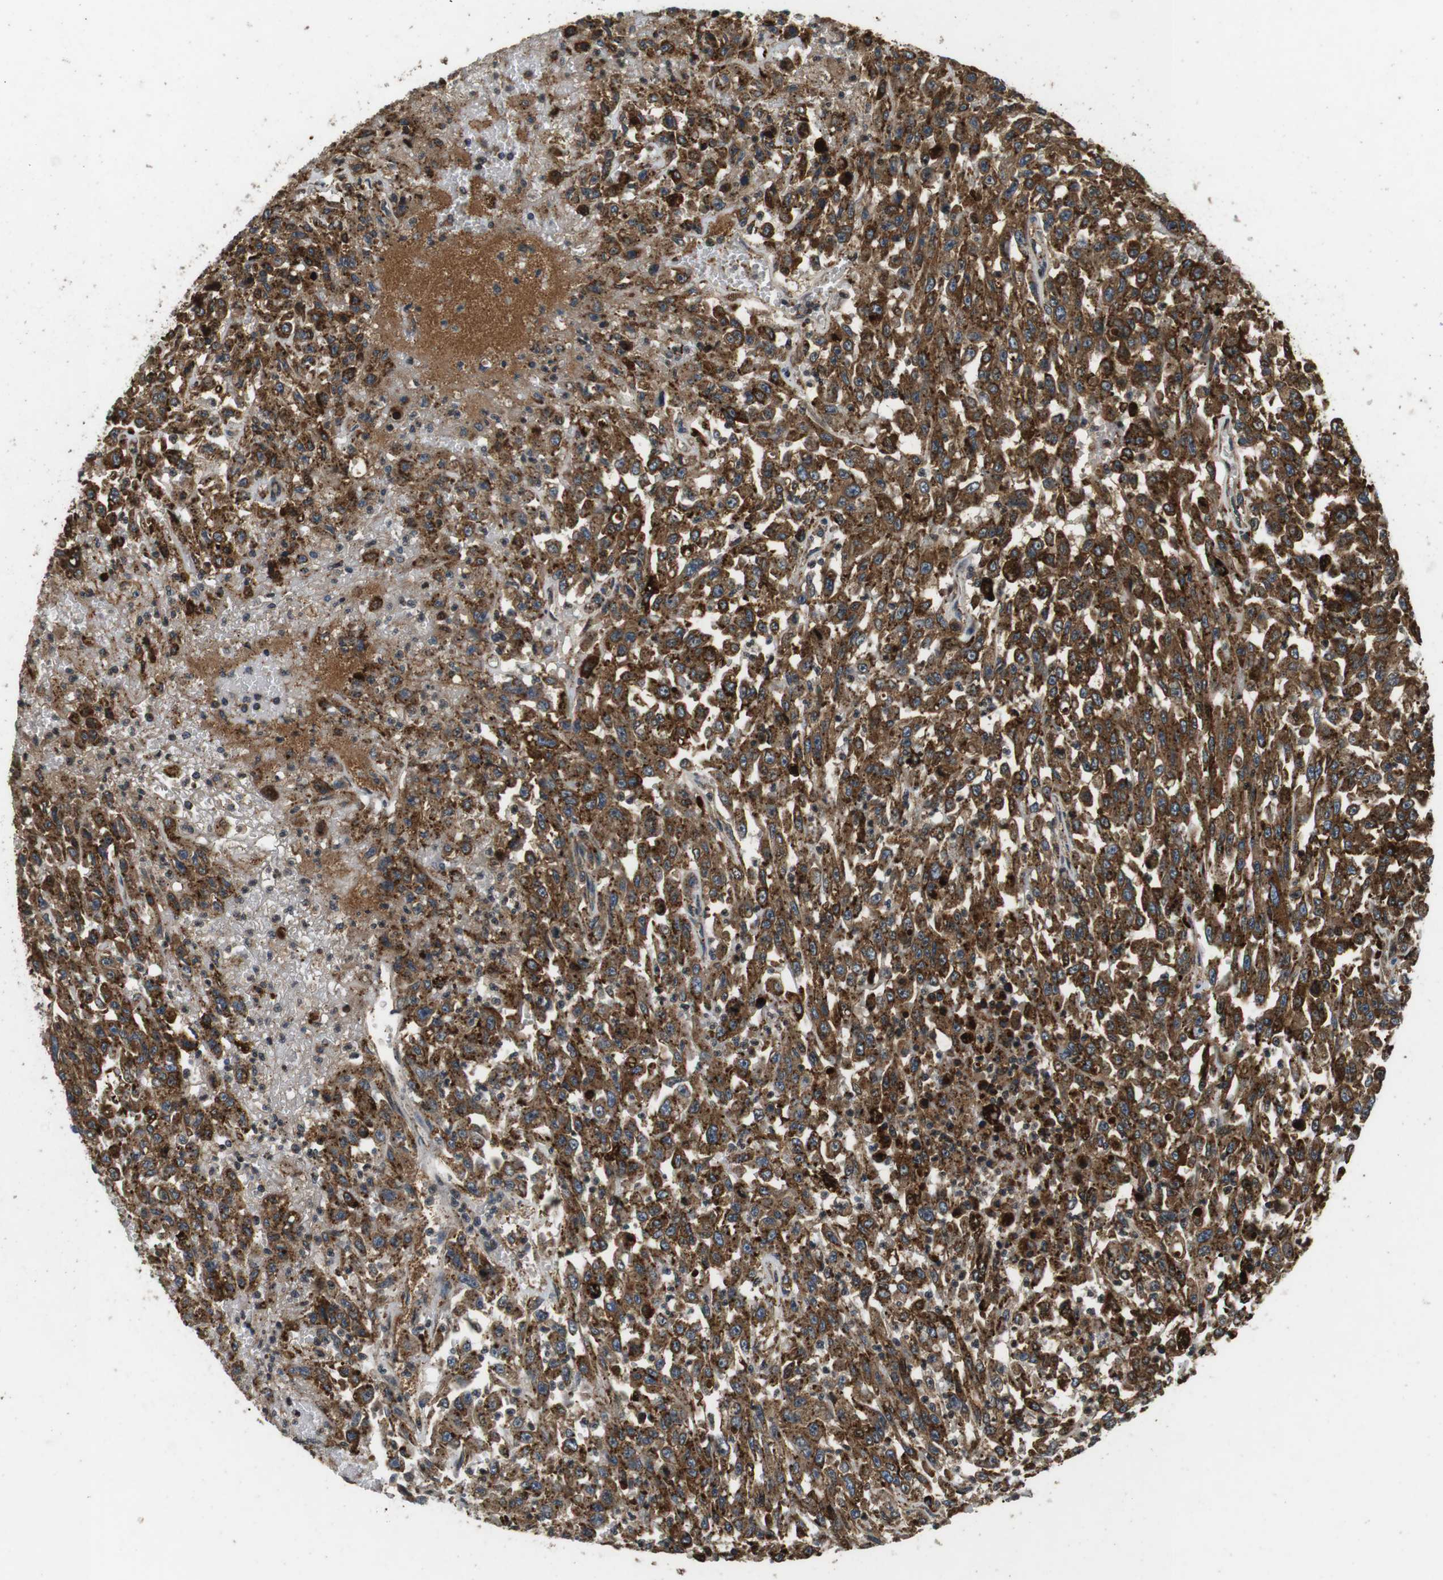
{"staining": {"intensity": "strong", "quantity": ">75%", "location": "cytoplasmic/membranous"}, "tissue": "urothelial cancer", "cell_type": "Tumor cells", "image_type": "cancer", "snomed": [{"axis": "morphology", "description": "Urothelial carcinoma, High grade"}, {"axis": "topography", "description": "Urinary bladder"}], "caption": "Human urothelial cancer stained with a protein marker shows strong staining in tumor cells.", "gene": "TXNRD1", "patient": {"sex": "male", "age": 46}}